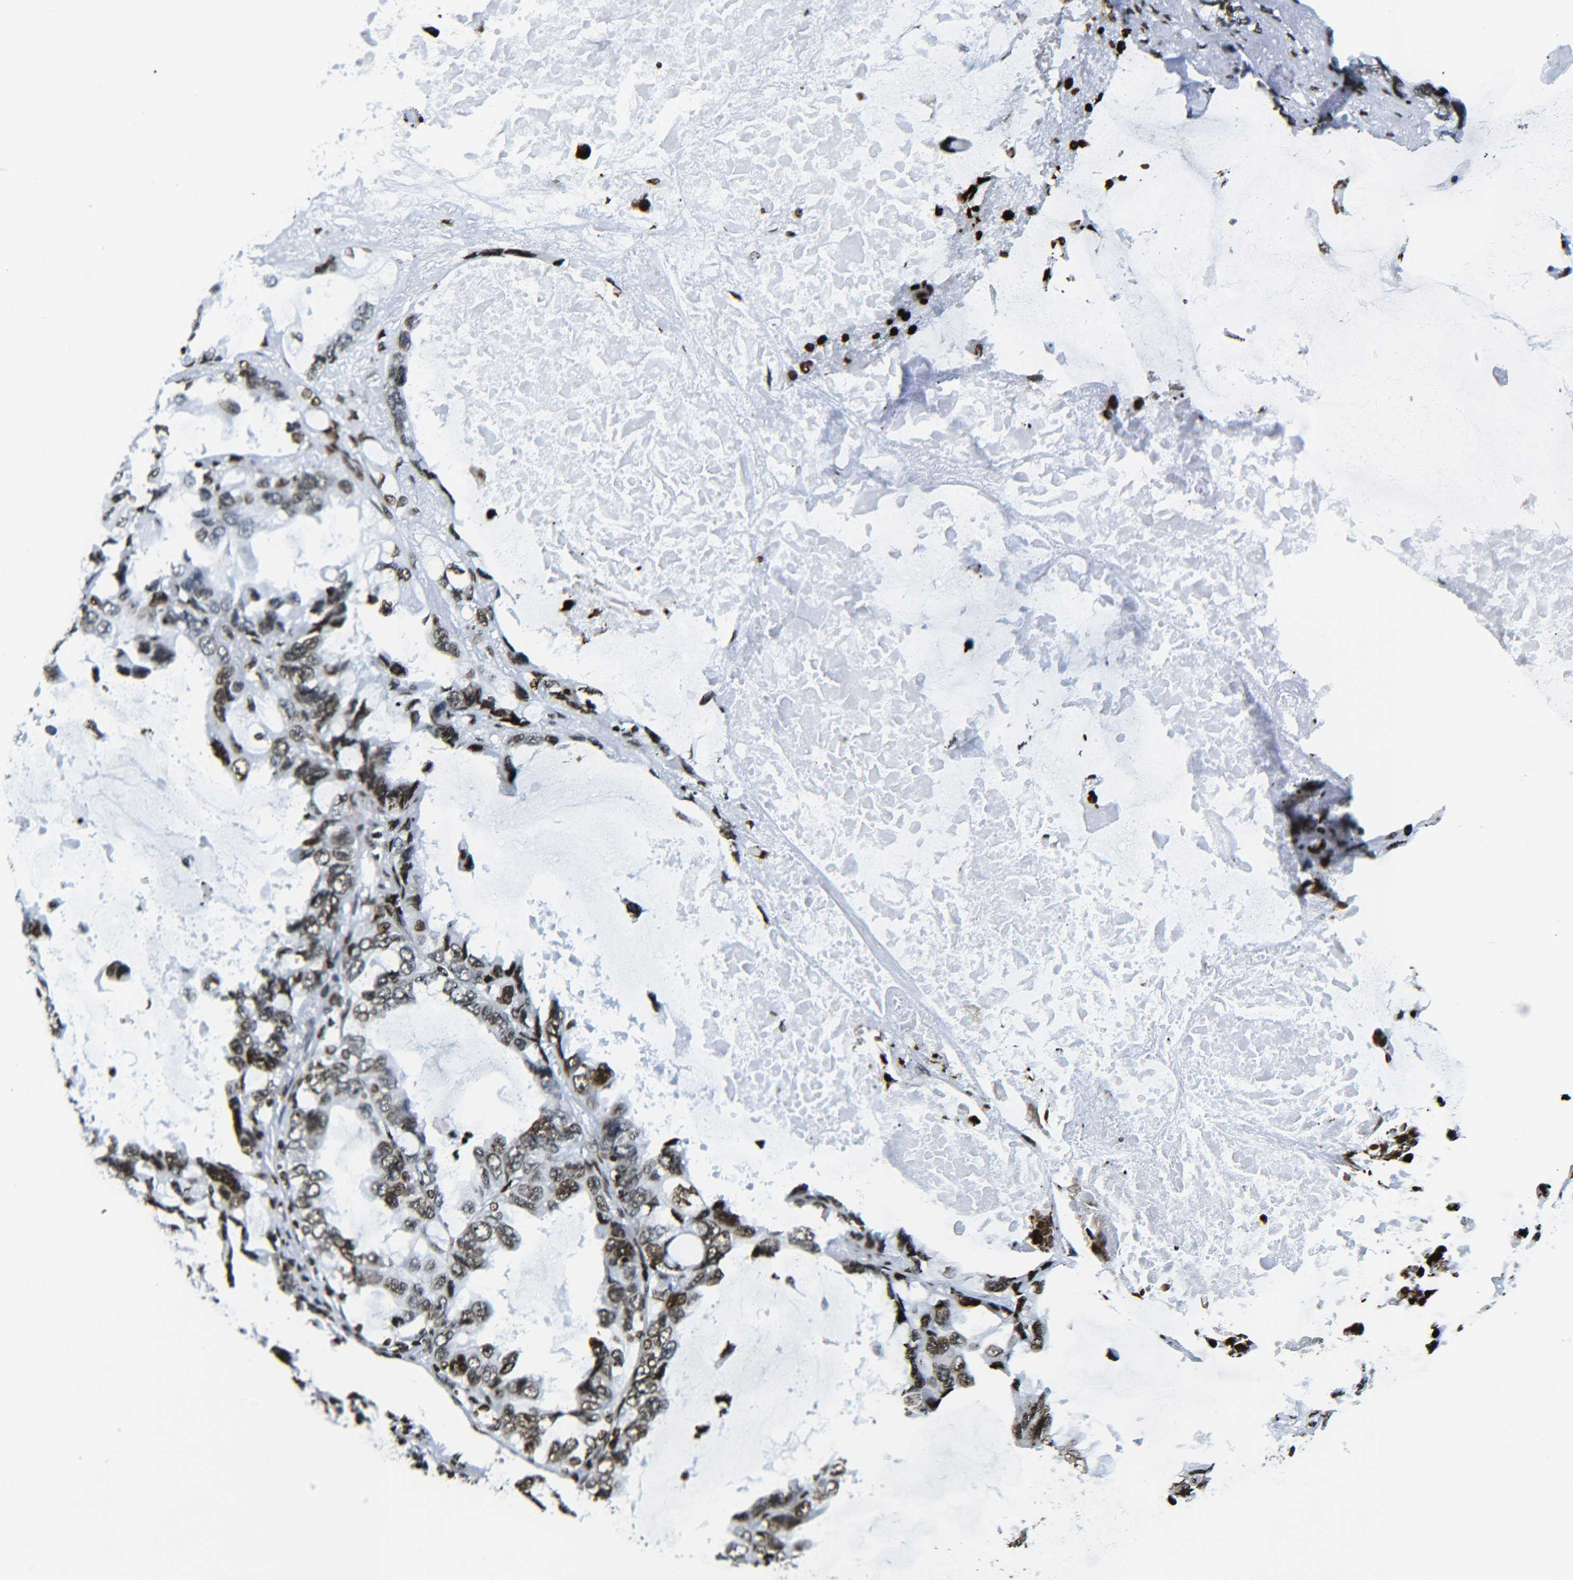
{"staining": {"intensity": "moderate", "quantity": ">75%", "location": "nuclear"}, "tissue": "lung cancer", "cell_type": "Tumor cells", "image_type": "cancer", "snomed": [{"axis": "morphology", "description": "Squamous cell carcinoma, NOS"}, {"axis": "topography", "description": "Lung"}], "caption": "Lung cancer (squamous cell carcinoma) tissue shows moderate nuclear expression in about >75% of tumor cells, visualized by immunohistochemistry. (Stains: DAB (3,3'-diaminobenzidine) in brown, nuclei in blue, Microscopy: brightfield microscopy at high magnification).", "gene": "H2AX", "patient": {"sex": "female", "age": 73}}